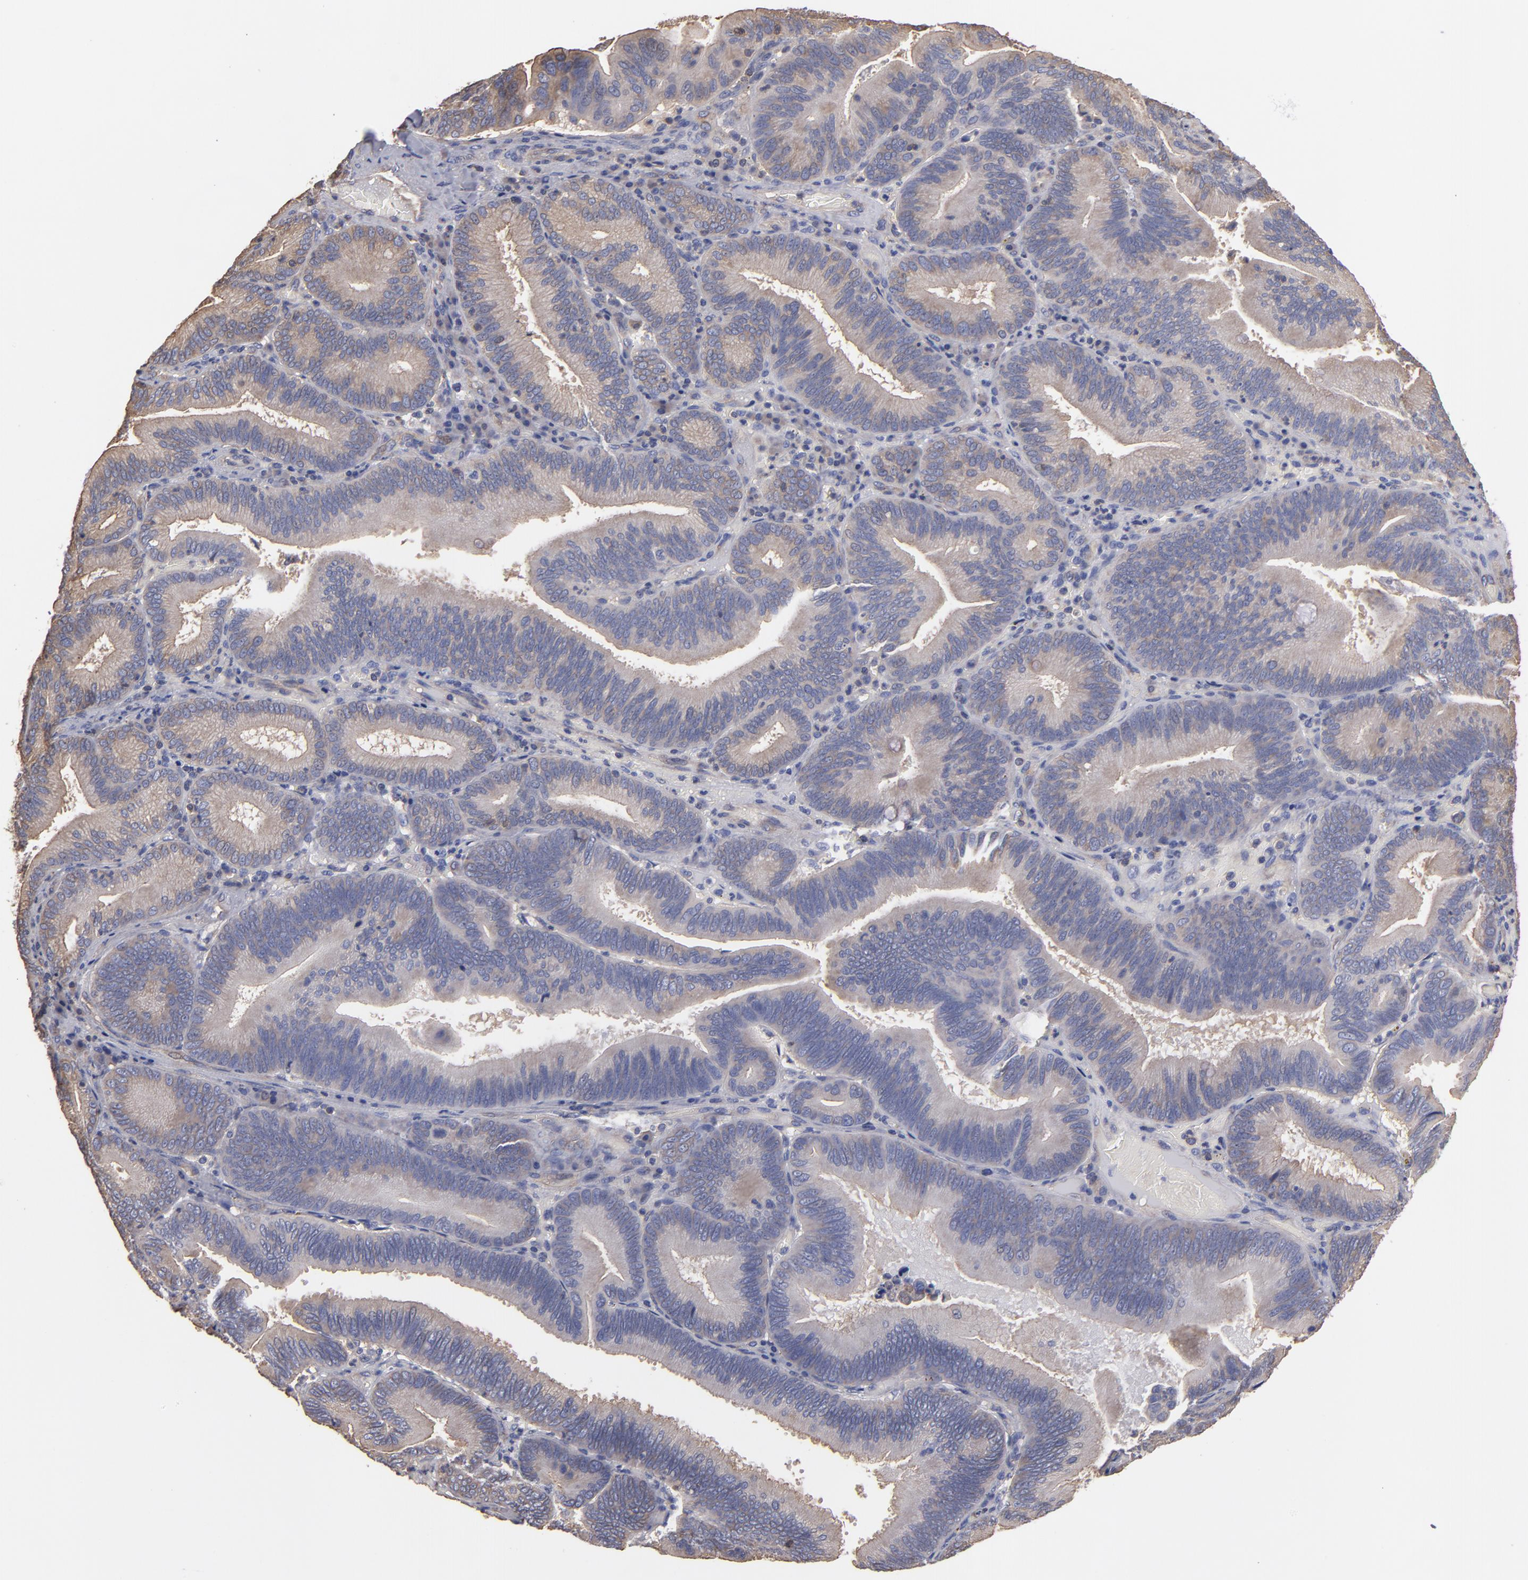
{"staining": {"intensity": "weak", "quantity": "25%-75%", "location": "cytoplasmic/membranous"}, "tissue": "pancreatic cancer", "cell_type": "Tumor cells", "image_type": "cancer", "snomed": [{"axis": "morphology", "description": "Adenocarcinoma, NOS"}, {"axis": "topography", "description": "Pancreas"}], "caption": "A low amount of weak cytoplasmic/membranous expression is present in about 25%-75% of tumor cells in pancreatic cancer (adenocarcinoma) tissue.", "gene": "ESYT2", "patient": {"sex": "male", "age": 82}}